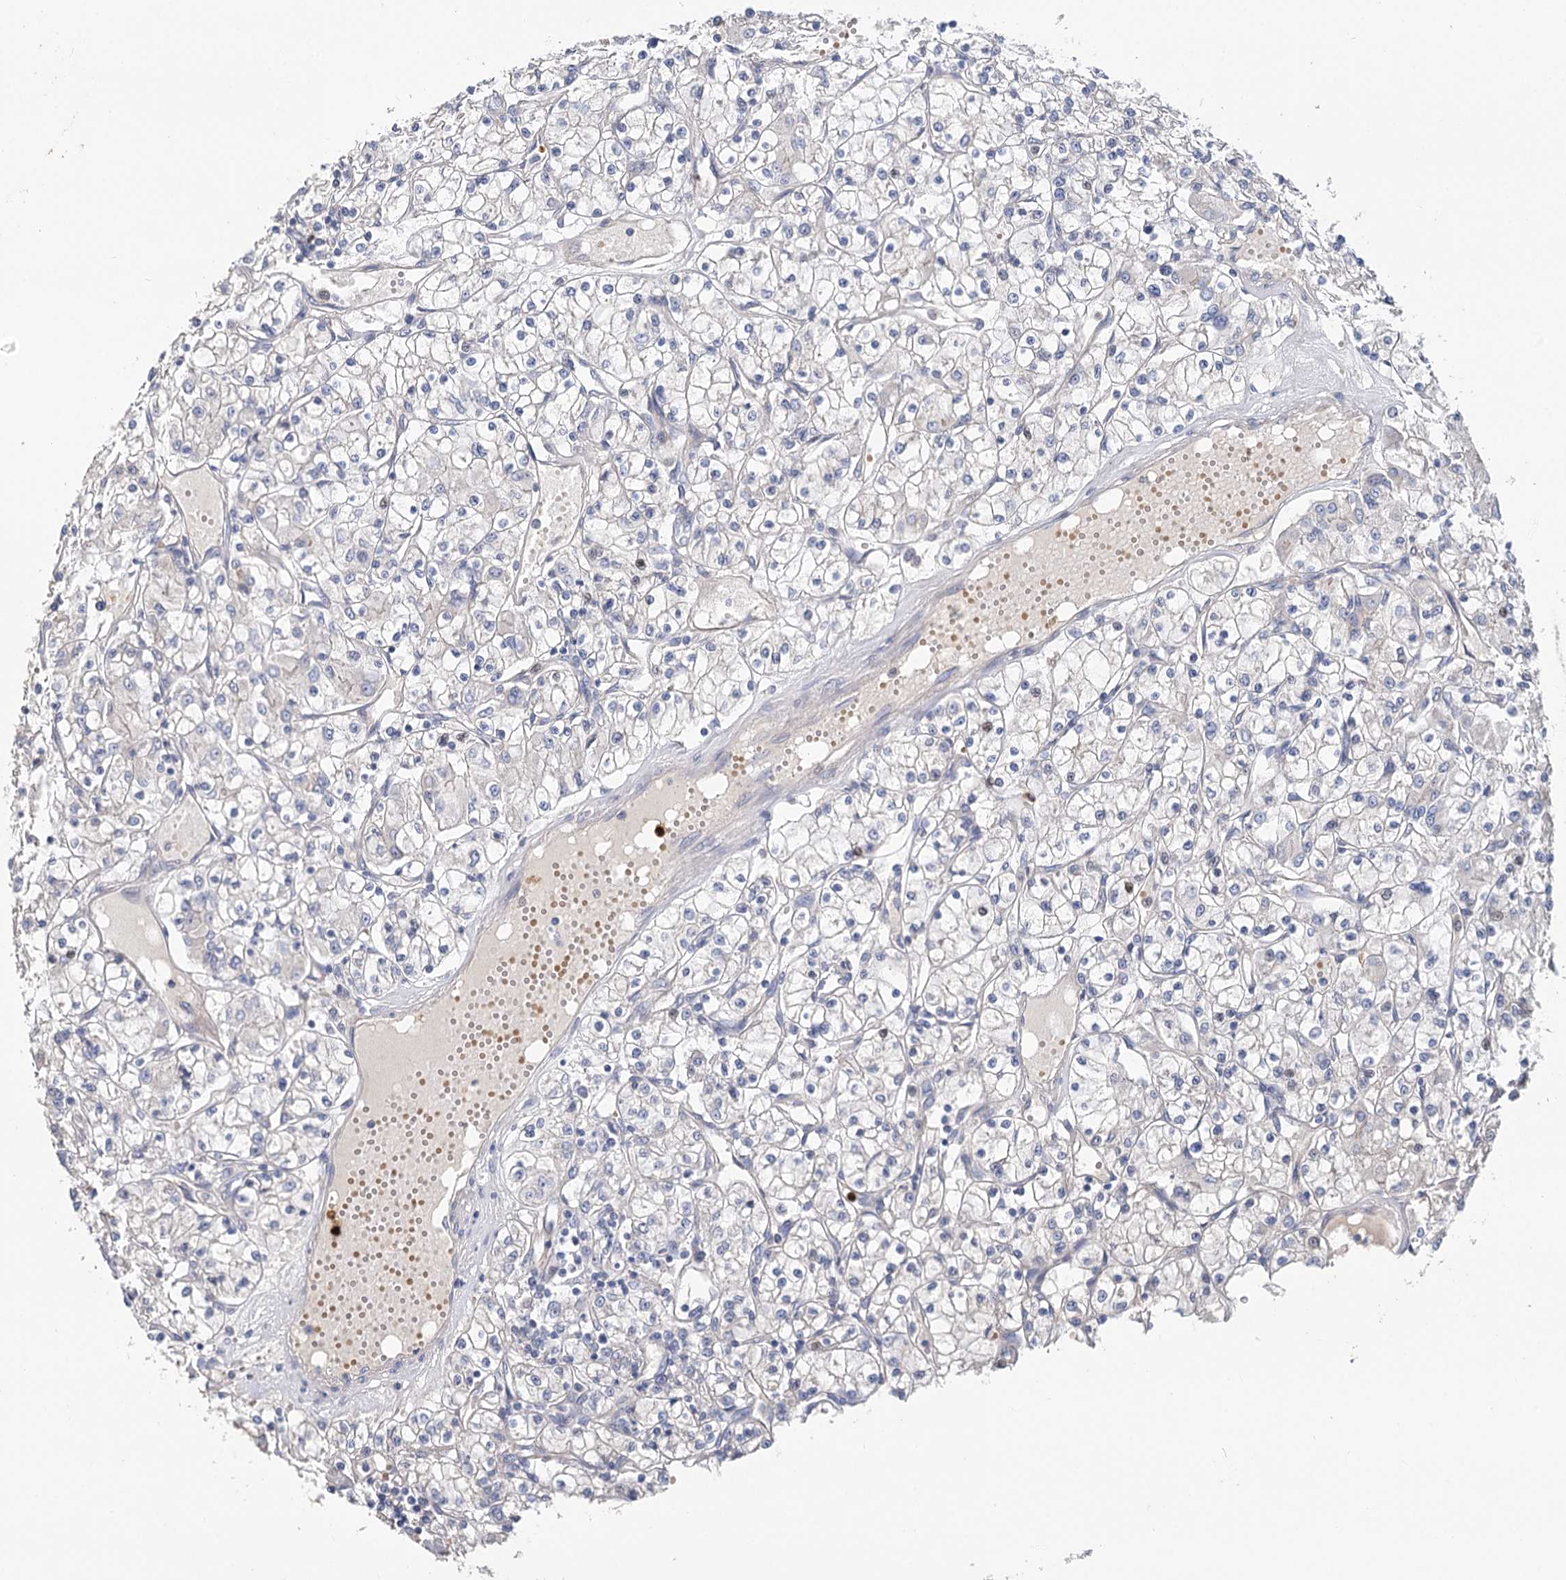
{"staining": {"intensity": "negative", "quantity": "none", "location": "none"}, "tissue": "renal cancer", "cell_type": "Tumor cells", "image_type": "cancer", "snomed": [{"axis": "morphology", "description": "Adenocarcinoma, NOS"}, {"axis": "topography", "description": "Kidney"}], "caption": "Renal adenocarcinoma was stained to show a protein in brown. There is no significant staining in tumor cells.", "gene": "EPB41L5", "patient": {"sex": "female", "age": 59}}